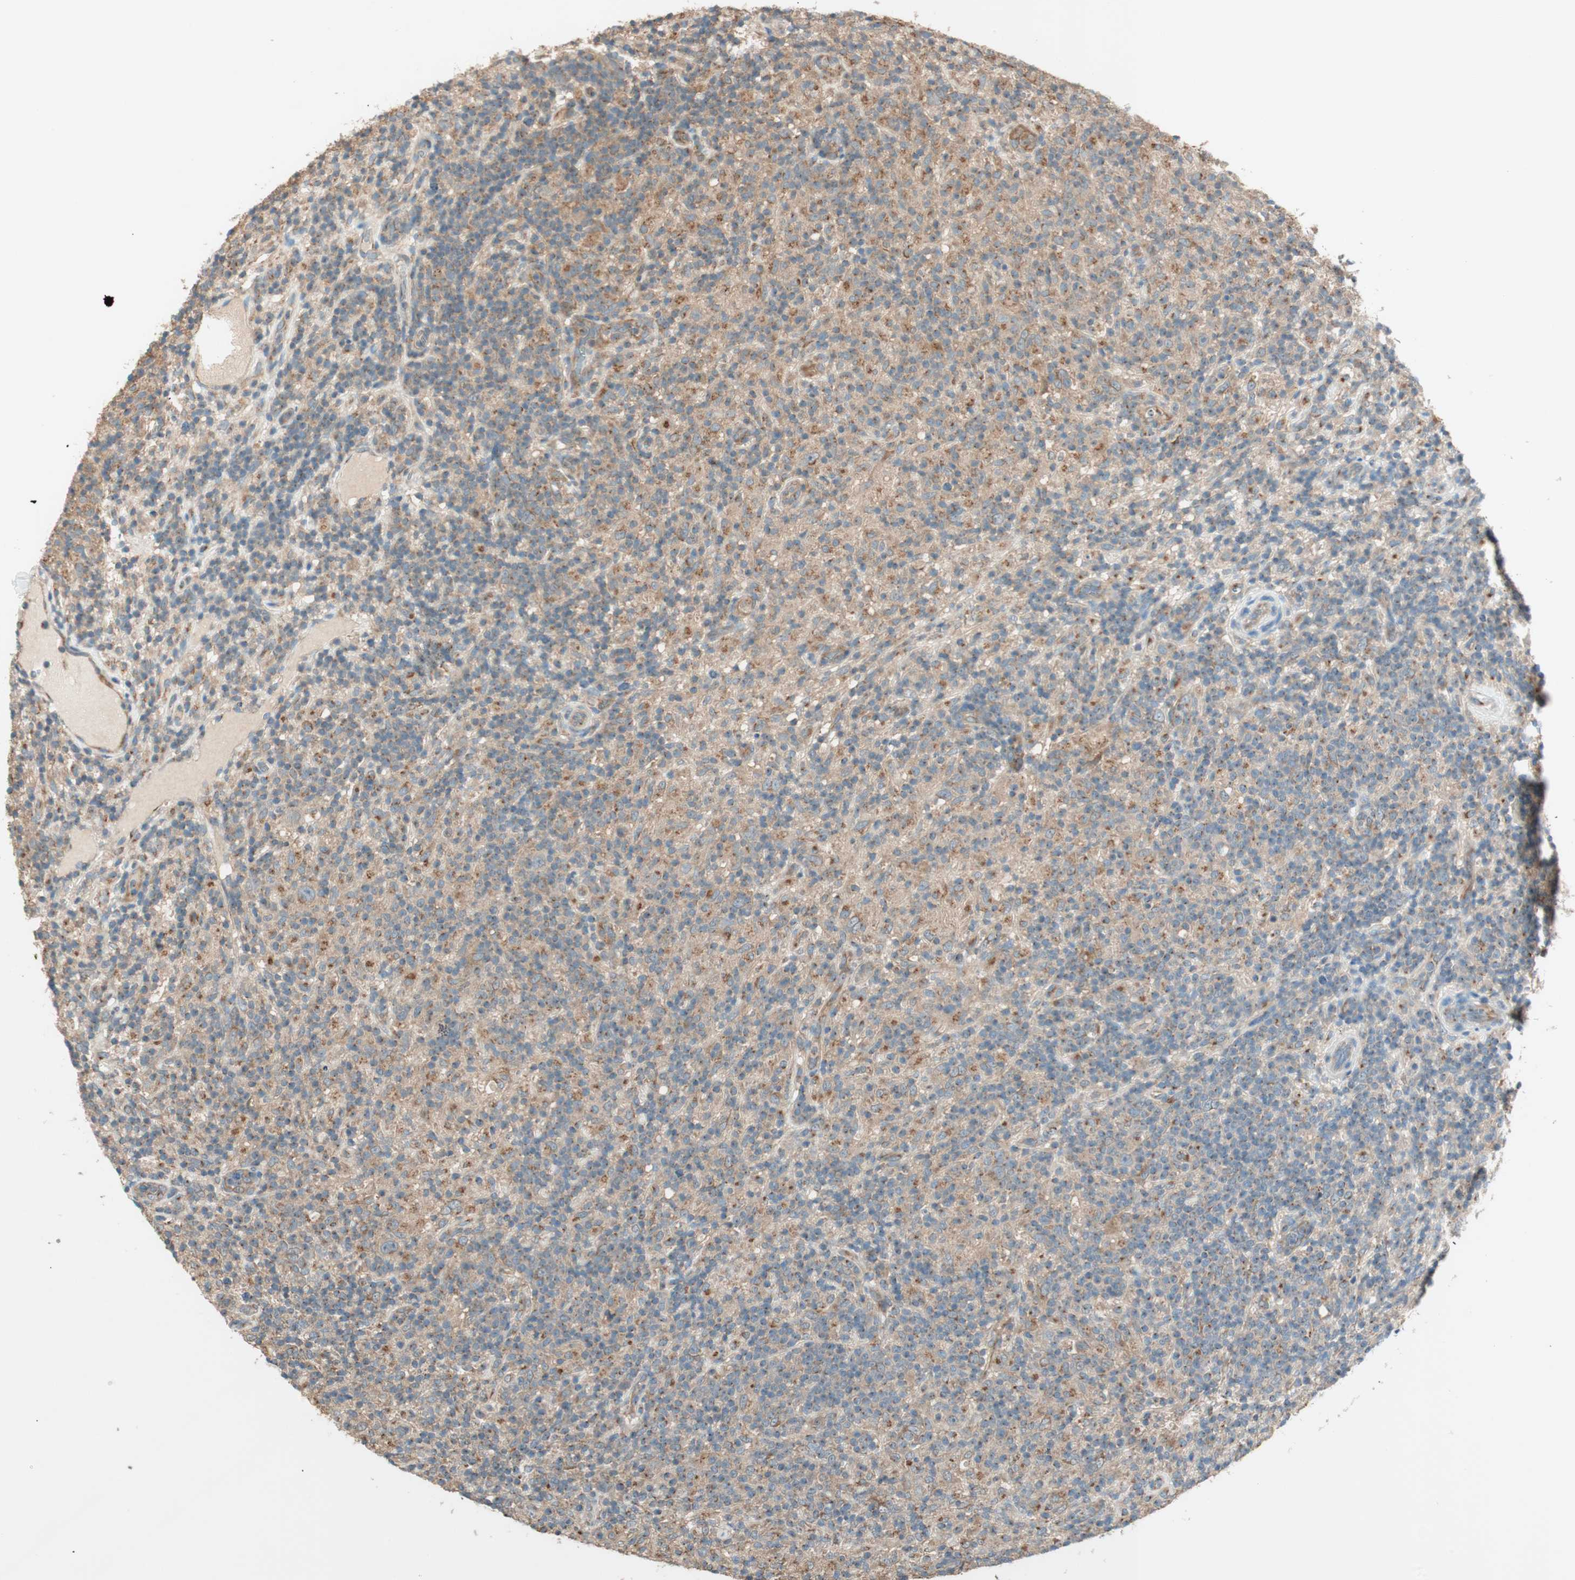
{"staining": {"intensity": "moderate", "quantity": ">75%", "location": "cytoplasmic/membranous"}, "tissue": "lymphoma", "cell_type": "Tumor cells", "image_type": "cancer", "snomed": [{"axis": "morphology", "description": "Hodgkin's disease, NOS"}, {"axis": "topography", "description": "Lymph node"}], "caption": "Moderate cytoplasmic/membranous protein positivity is present in about >75% of tumor cells in lymphoma.", "gene": "SEC16A", "patient": {"sex": "male", "age": 70}}